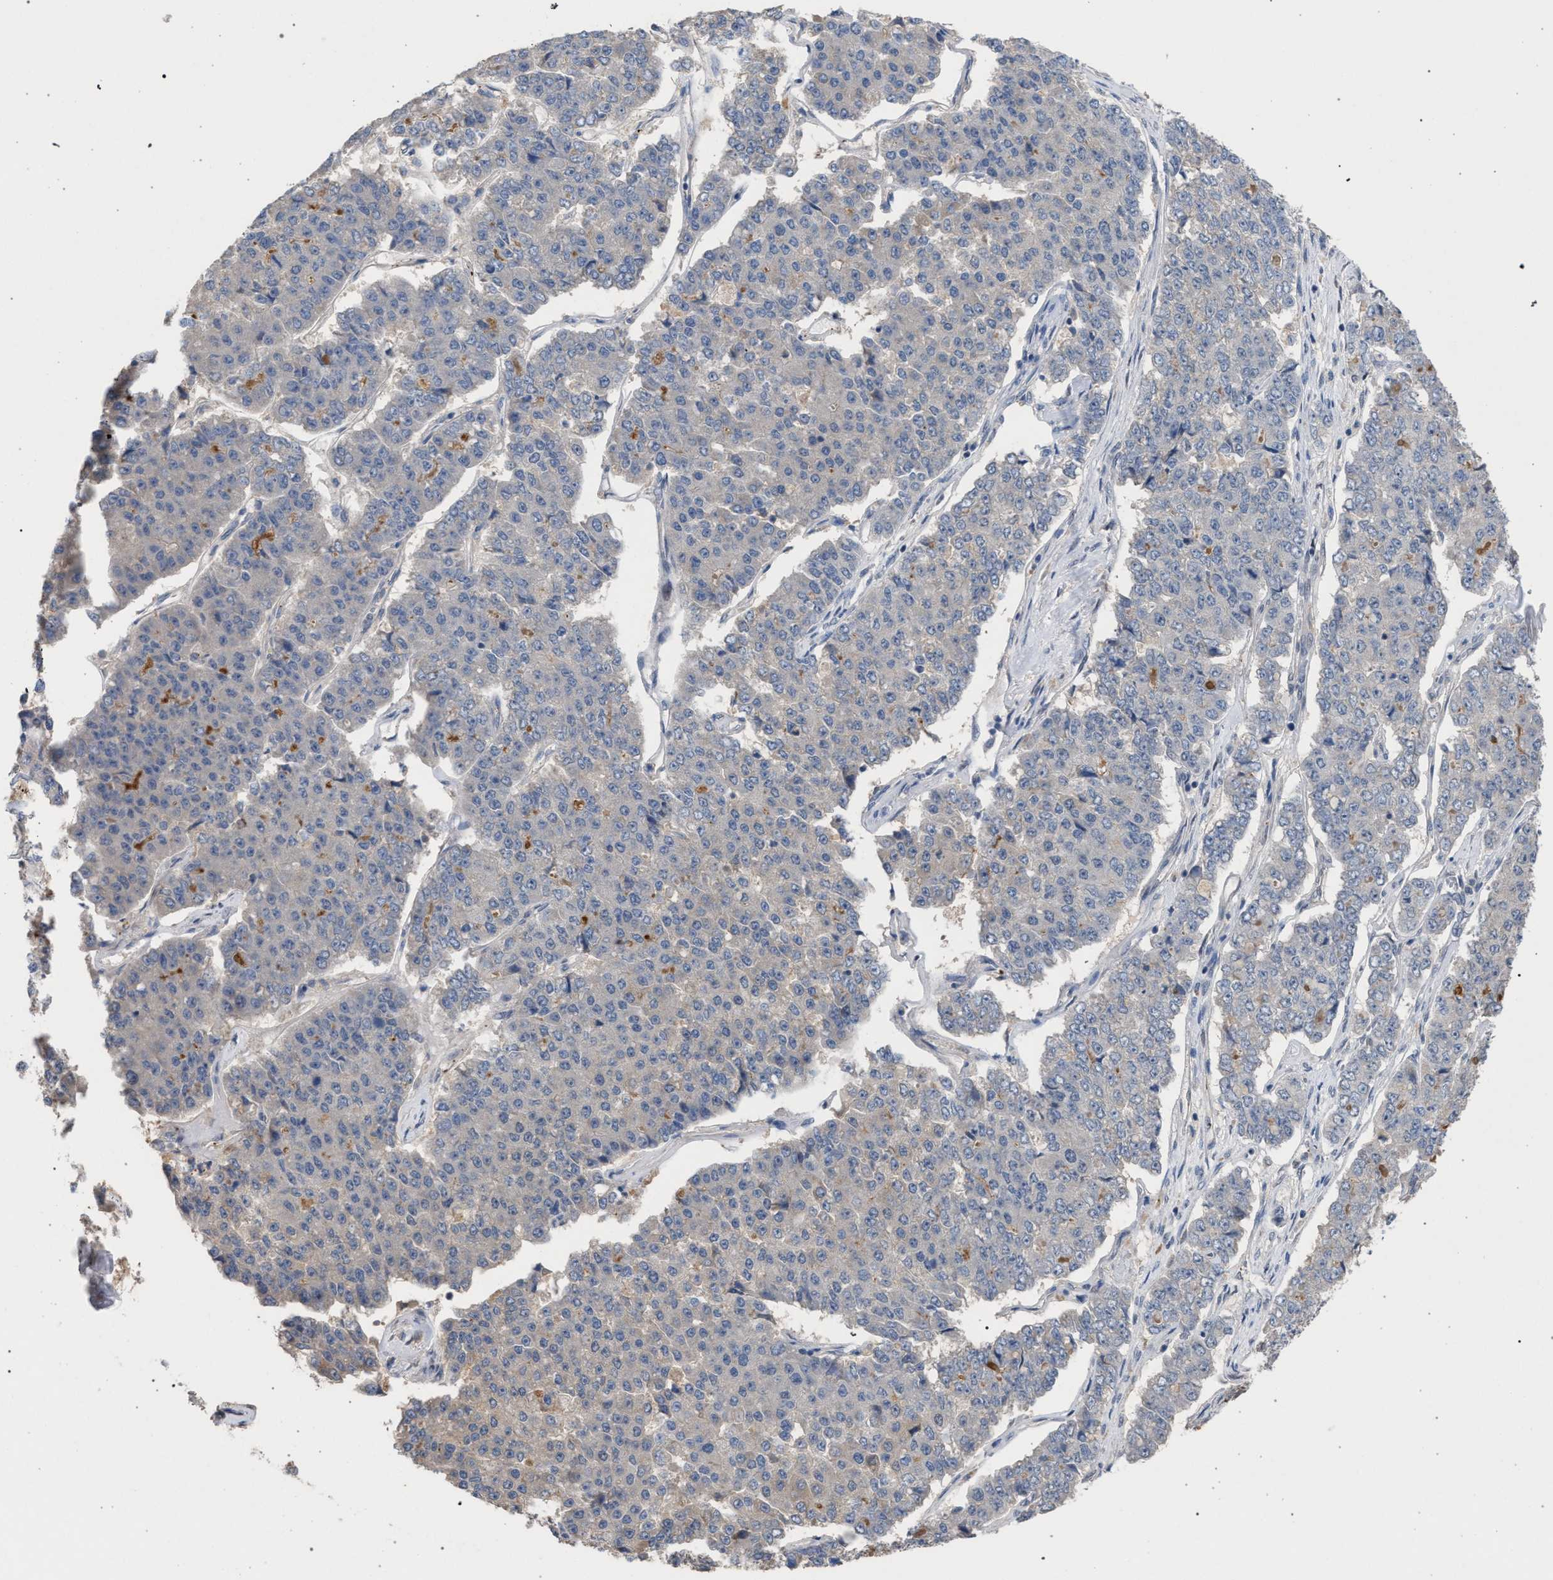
{"staining": {"intensity": "negative", "quantity": "none", "location": "none"}, "tissue": "pancreatic cancer", "cell_type": "Tumor cells", "image_type": "cancer", "snomed": [{"axis": "morphology", "description": "Adenocarcinoma, NOS"}, {"axis": "topography", "description": "Pancreas"}], "caption": "Immunohistochemistry (IHC) image of human pancreatic adenocarcinoma stained for a protein (brown), which exhibits no positivity in tumor cells.", "gene": "TECPR1", "patient": {"sex": "male", "age": 50}}